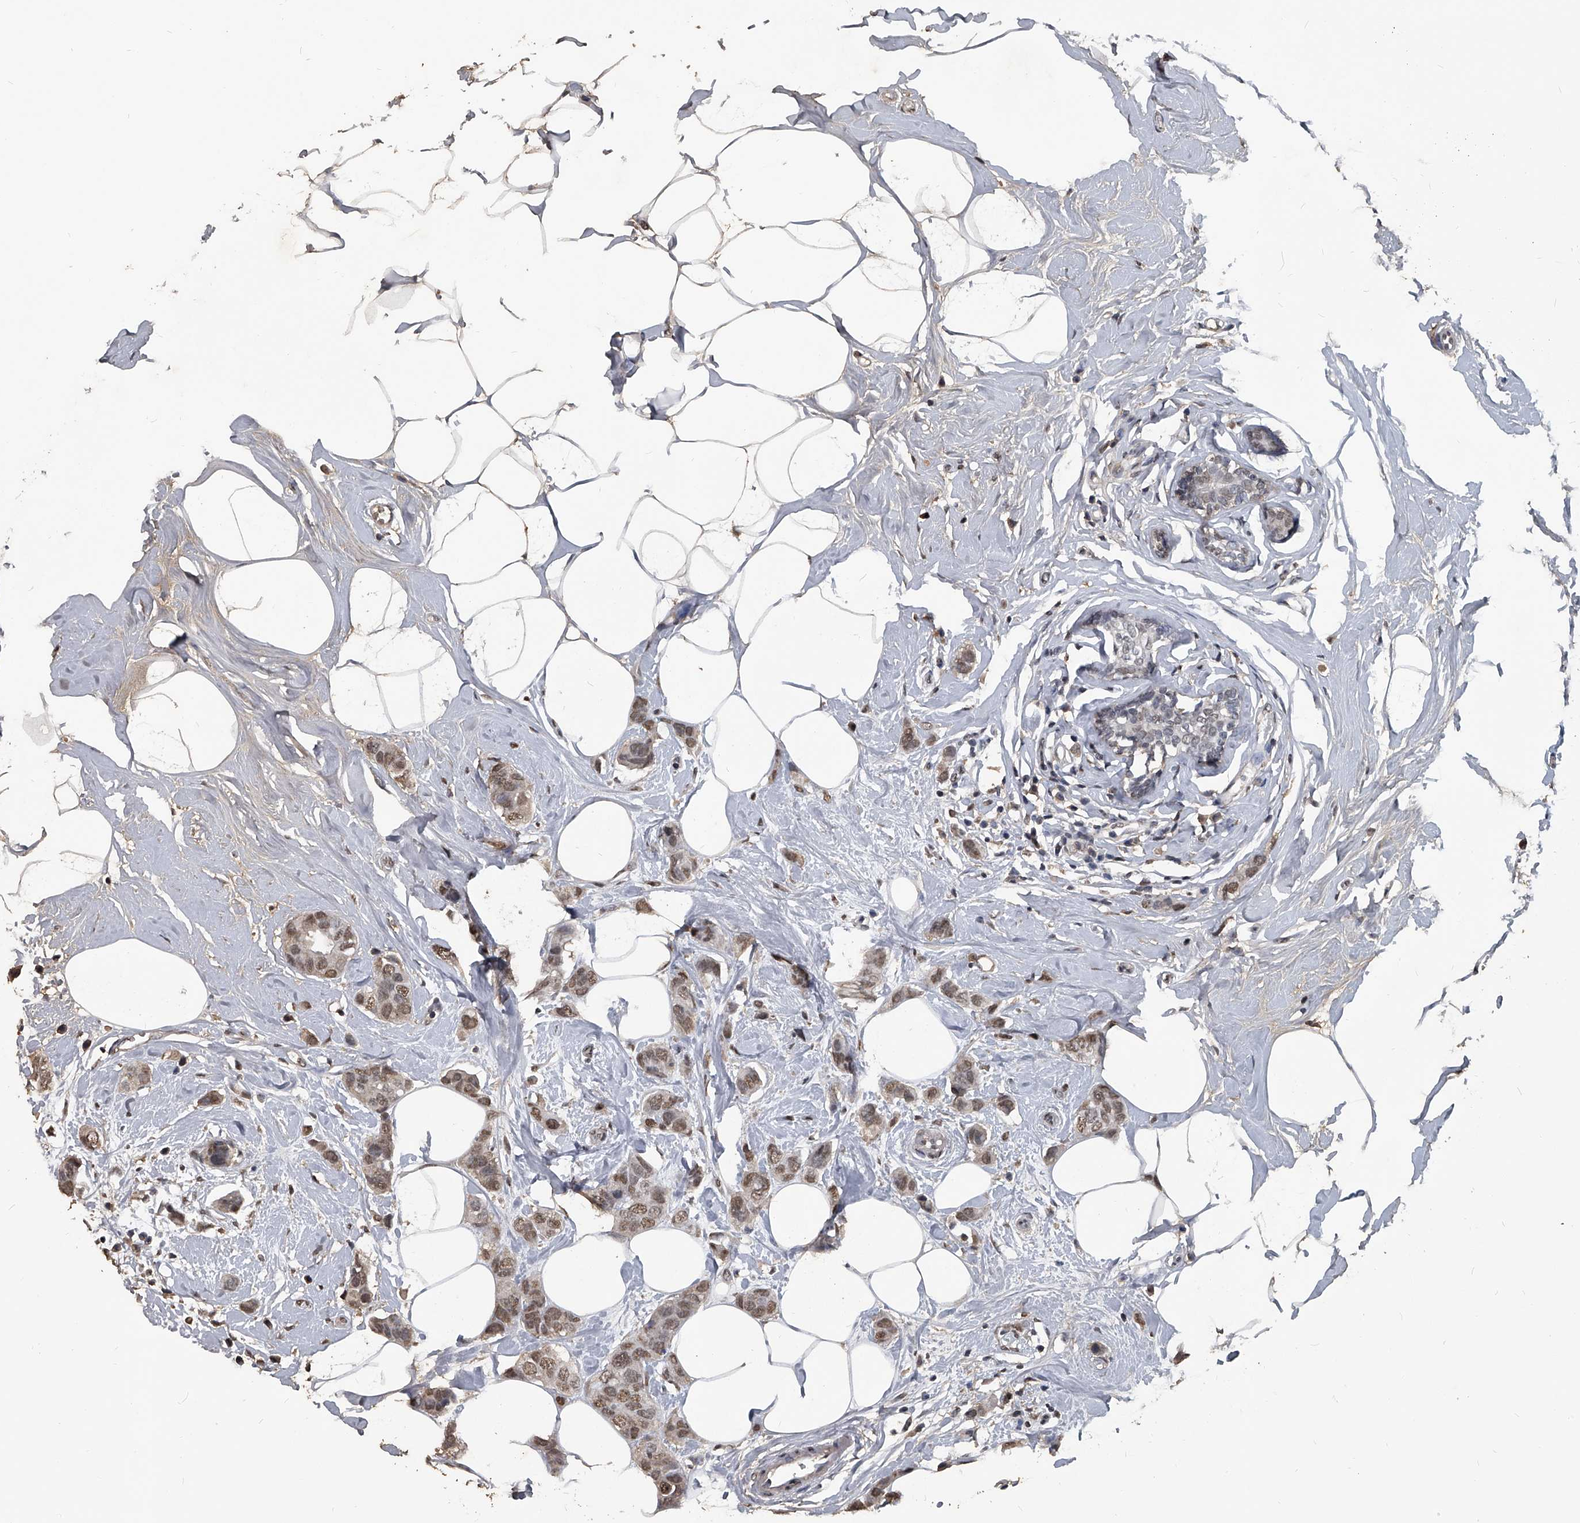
{"staining": {"intensity": "moderate", "quantity": ">75%", "location": "nuclear"}, "tissue": "breast cancer", "cell_type": "Tumor cells", "image_type": "cancer", "snomed": [{"axis": "morphology", "description": "Normal tissue, NOS"}, {"axis": "morphology", "description": "Duct carcinoma"}, {"axis": "topography", "description": "Breast"}], "caption": "Immunohistochemistry histopathology image of neoplastic tissue: human breast cancer (intraductal carcinoma) stained using IHC displays medium levels of moderate protein expression localized specifically in the nuclear of tumor cells, appearing as a nuclear brown color.", "gene": "MATR3", "patient": {"sex": "female", "age": 50}}